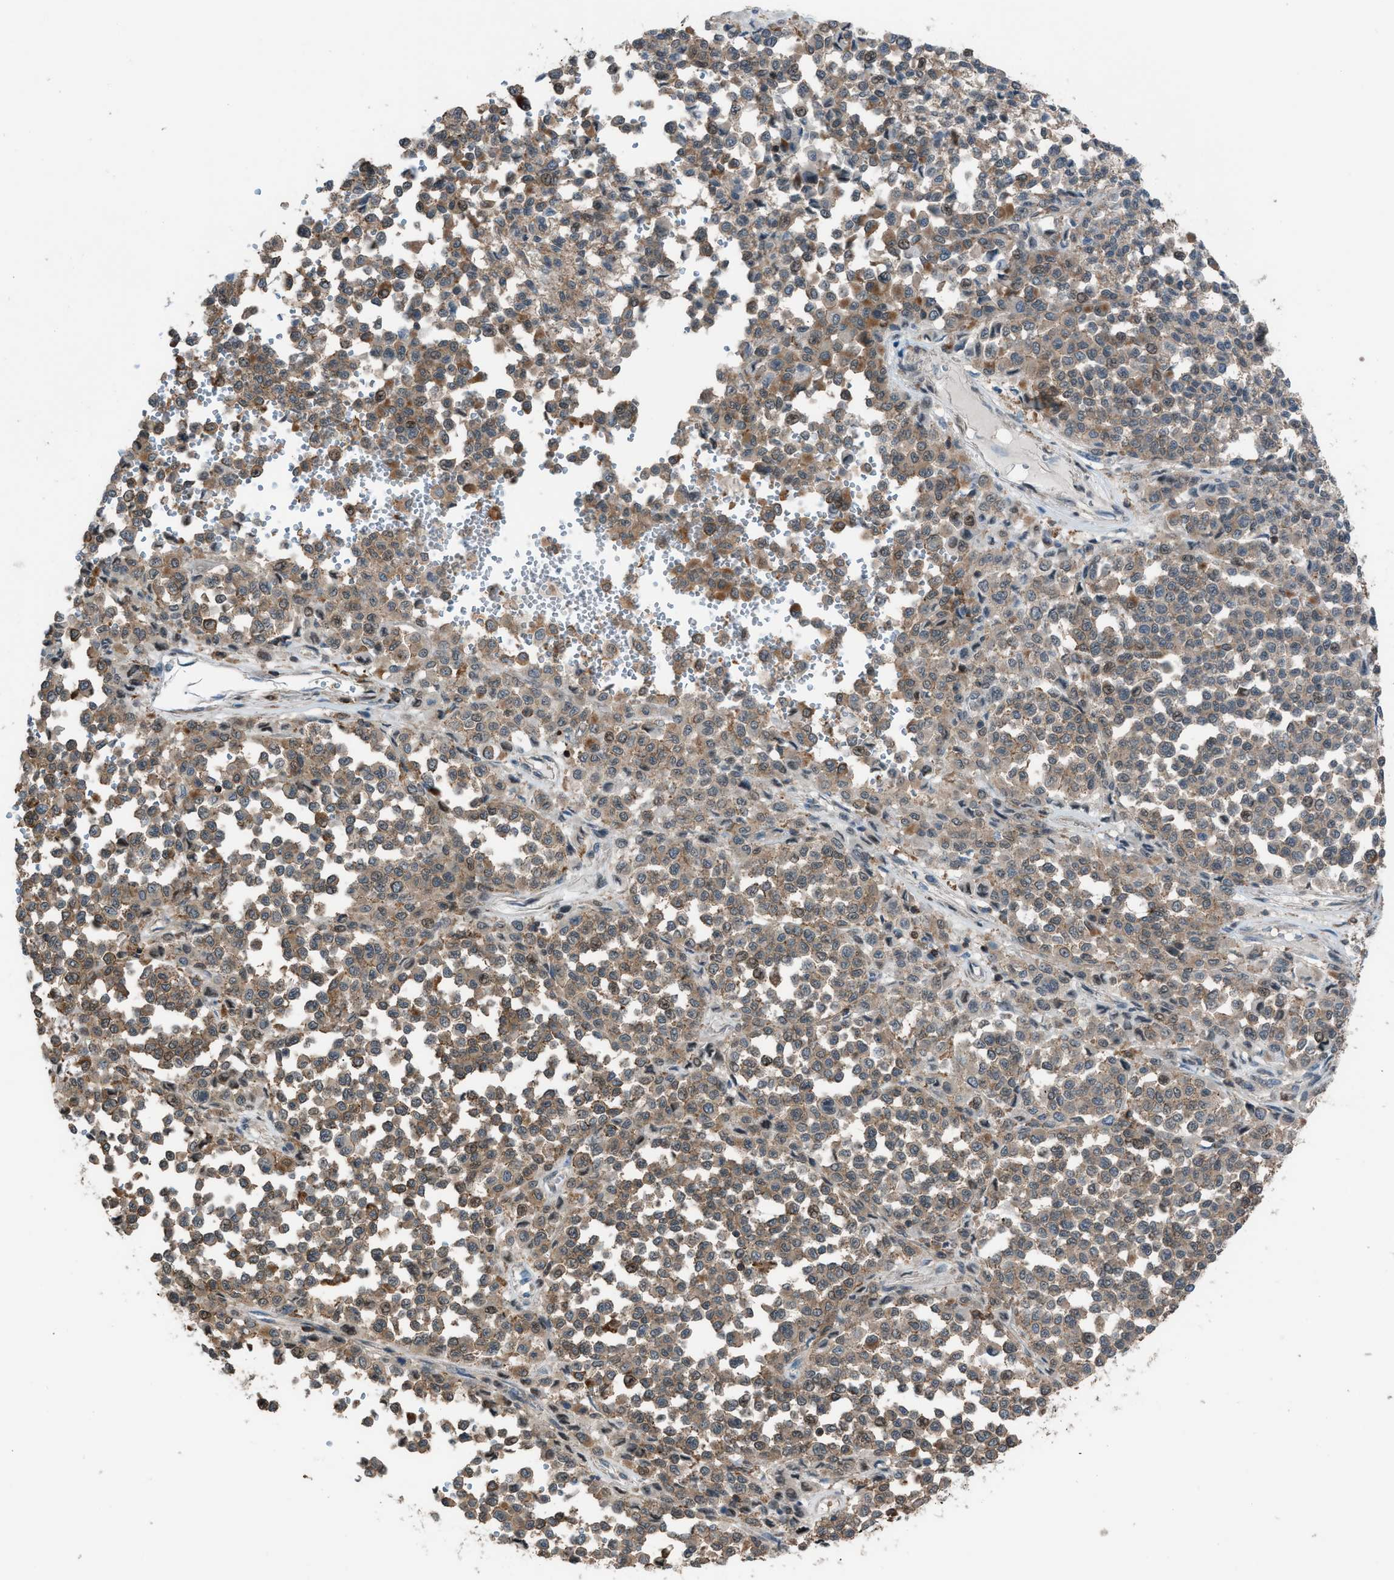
{"staining": {"intensity": "moderate", "quantity": ">75%", "location": "cytoplasmic/membranous"}, "tissue": "melanoma", "cell_type": "Tumor cells", "image_type": "cancer", "snomed": [{"axis": "morphology", "description": "Malignant melanoma, Metastatic site"}, {"axis": "topography", "description": "Pancreas"}], "caption": "This photomicrograph shows IHC staining of human melanoma, with medium moderate cytoplasmic/membranous staining in approximately >75% of tumor cells.", "gene": "DYRK1A", "patient": {"sex": "female", "age": 30}}